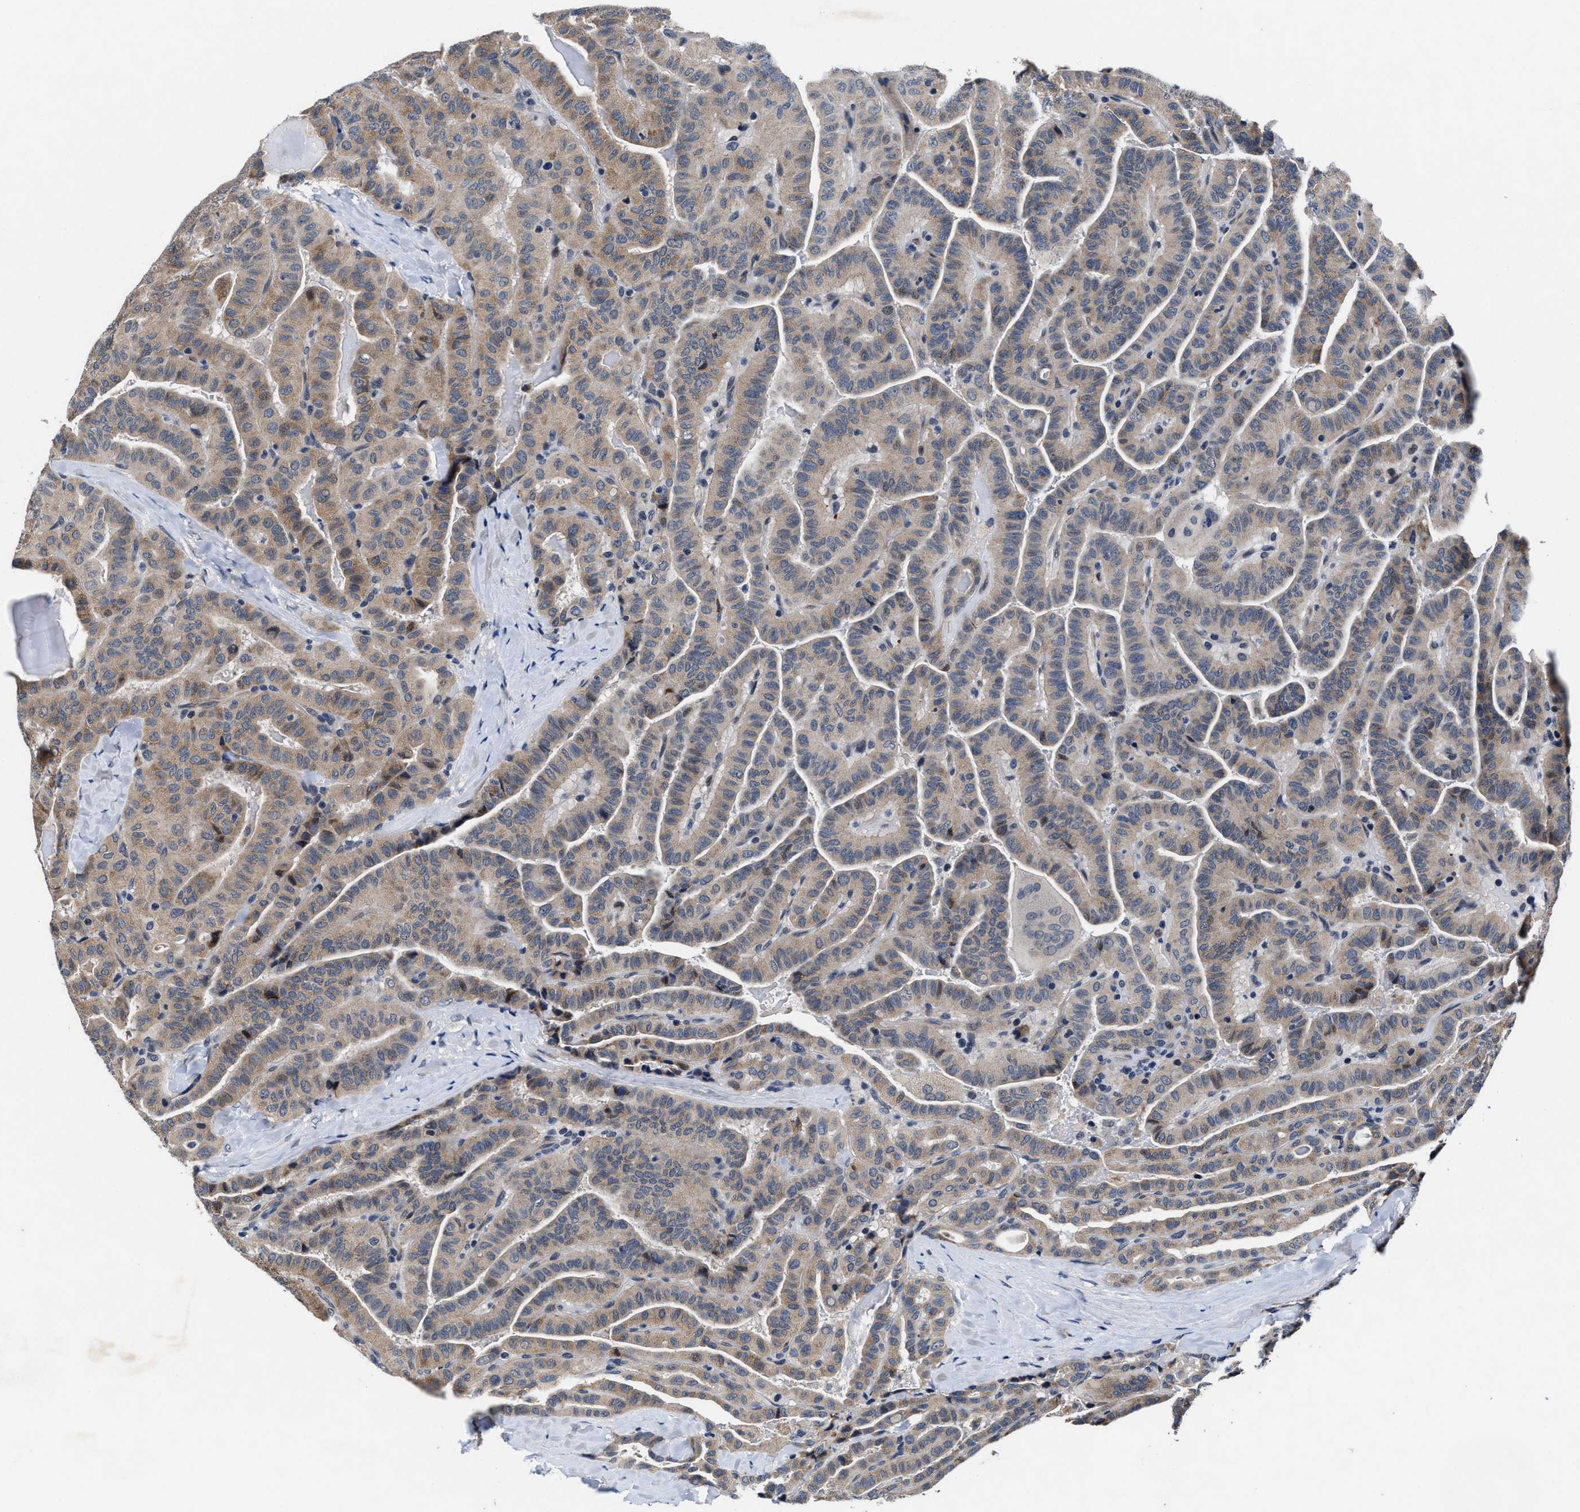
{"staining": {"intensity": "weak", "quantity": ">75%", "location": "cytoplasmic/membranous"}, "tissue": "thyroid cancer", "cell_type": "Tumor cells", "image_type": "cancer", "snomed": [{"axis": "morphology", "description": "Papillary adenocarcinoma, NOS"}, {"axis": "topography", "description": "Thyroid gland"}], "caption": "The immunohistochemical stain shows weak cytoplasmic/membranous staining in tumor cells of thyroid cancer (papillary adenocarcinoma) tissue.", "gene": "TMEM53", "patient": {"sex": "male", "age": 77}}